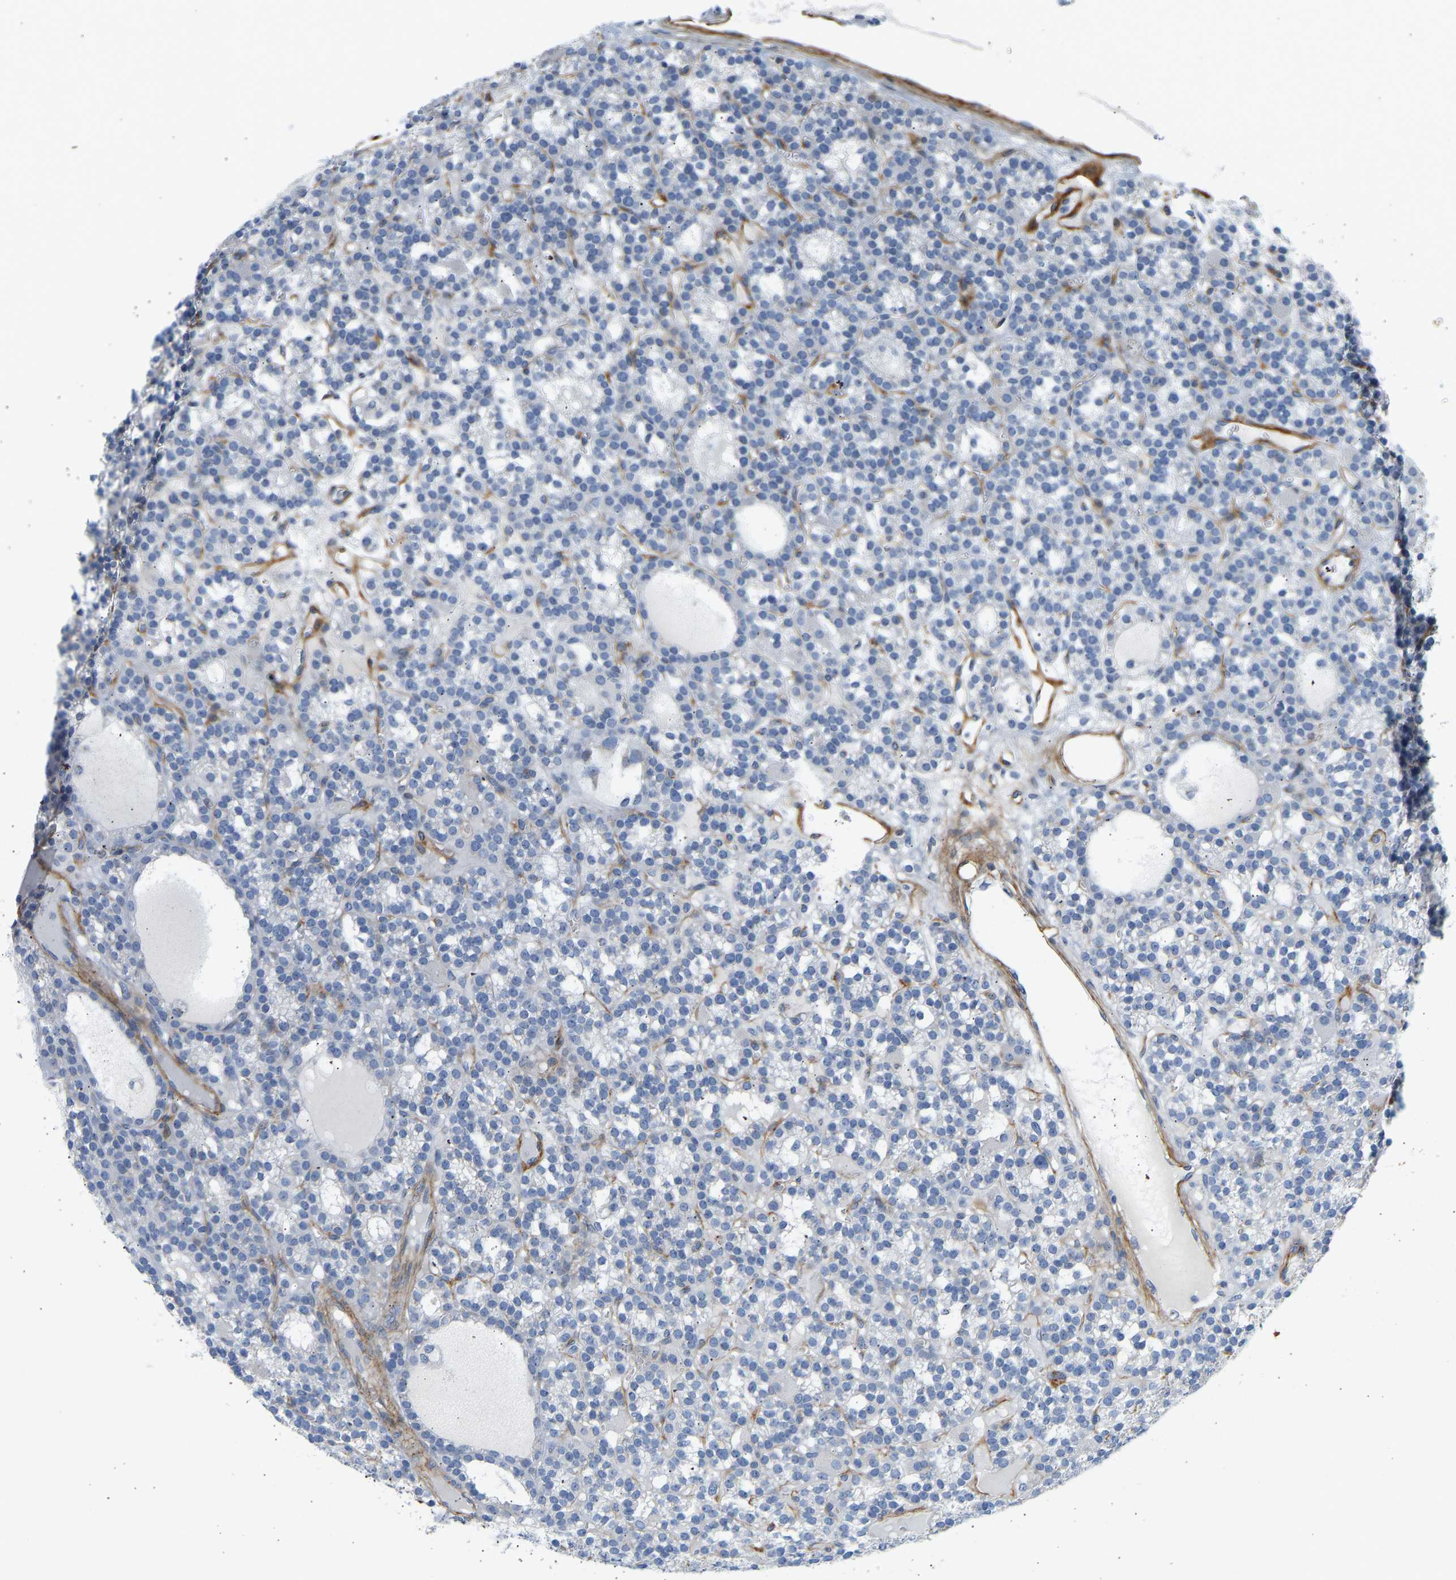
{"staining": {"intensity": "negative", "quantity": "none", "location": "none"}, "tissue": "parathyroid gland", "cell_type": "Glandular cells", "image_type": "normal", "snomed": [{"axis": "morphology", "description": "Normal tissue, NOS"}, {"axis": "morphology", "description": "Adenoma, NOS"}, {"axis": "topography", "description": "Parathyroid gland"}], "caption": "Parathyroid gland was stained to show a protein in brown. There is no significant positivity in glandular cells. Nuclei are stained in blue.", "gene": "SLC30A7", "patient": {"sex": "female", "age": 58}}